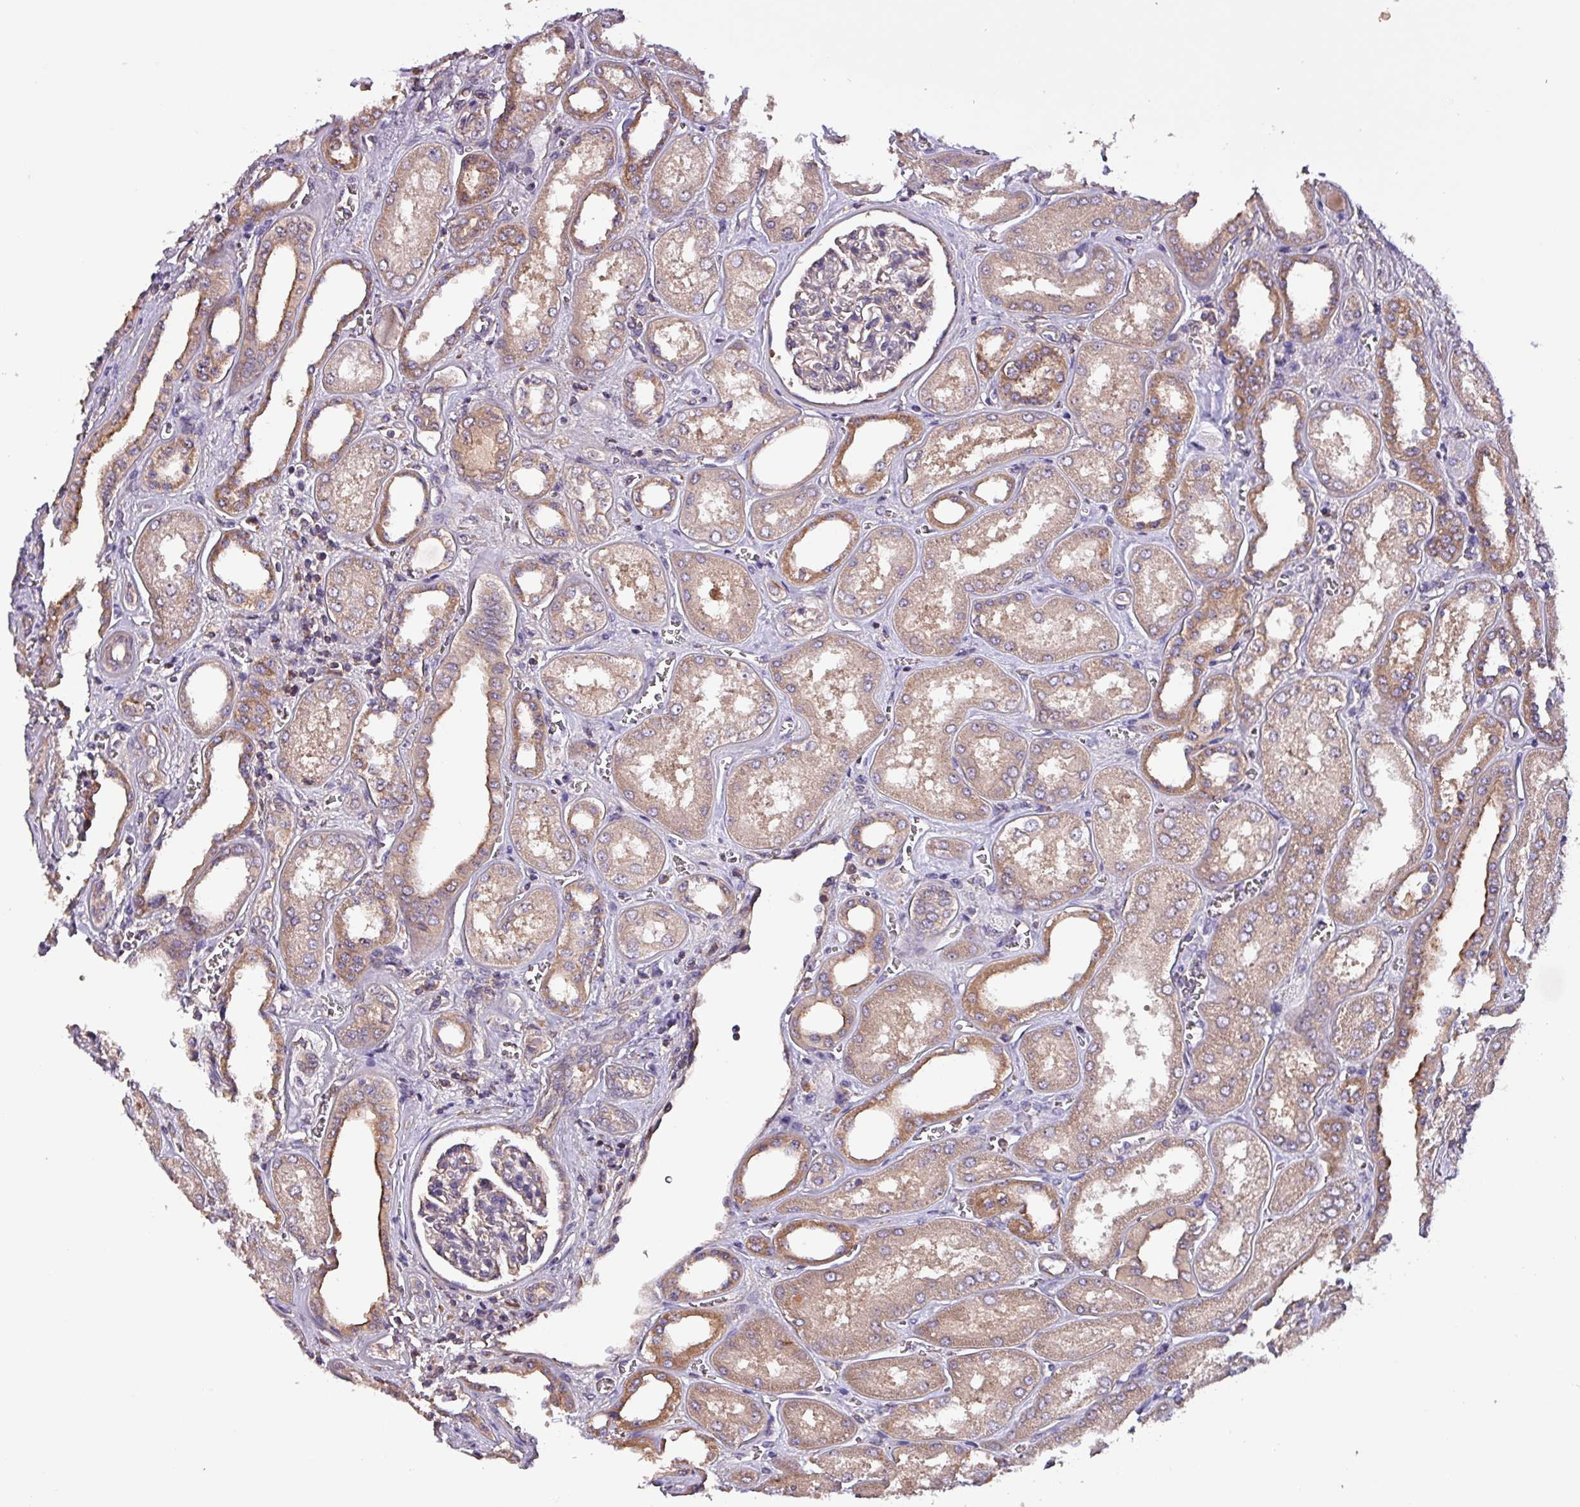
{"staining": {"intensity": "negative", "quantity": "none", "location": "none"}, "tissue": "kidney", "cell_type": "Cells in glomeruli", "image_type": "normal", "snomed": [{"axis": "morphology", "description": "Normal tissue, NOS"}, {"axis": "morphology", "description": "Adenocarcinoma, NOS"}, {"axis": "topography", "description": "Kidney"}], "caption": "A photomicrograph of kidney stained for a protein displays no brown staining in cells in glomeruli. Brightfield microscopy of immunohistochemistry (IHC) stained with DAB (3,3'-diaminobenzidine) (brown) and hematoxylin (blue), captured at high magnification.", "gene": "PAFAH1B2", "patient": {"sex": "female", "age": 68}}